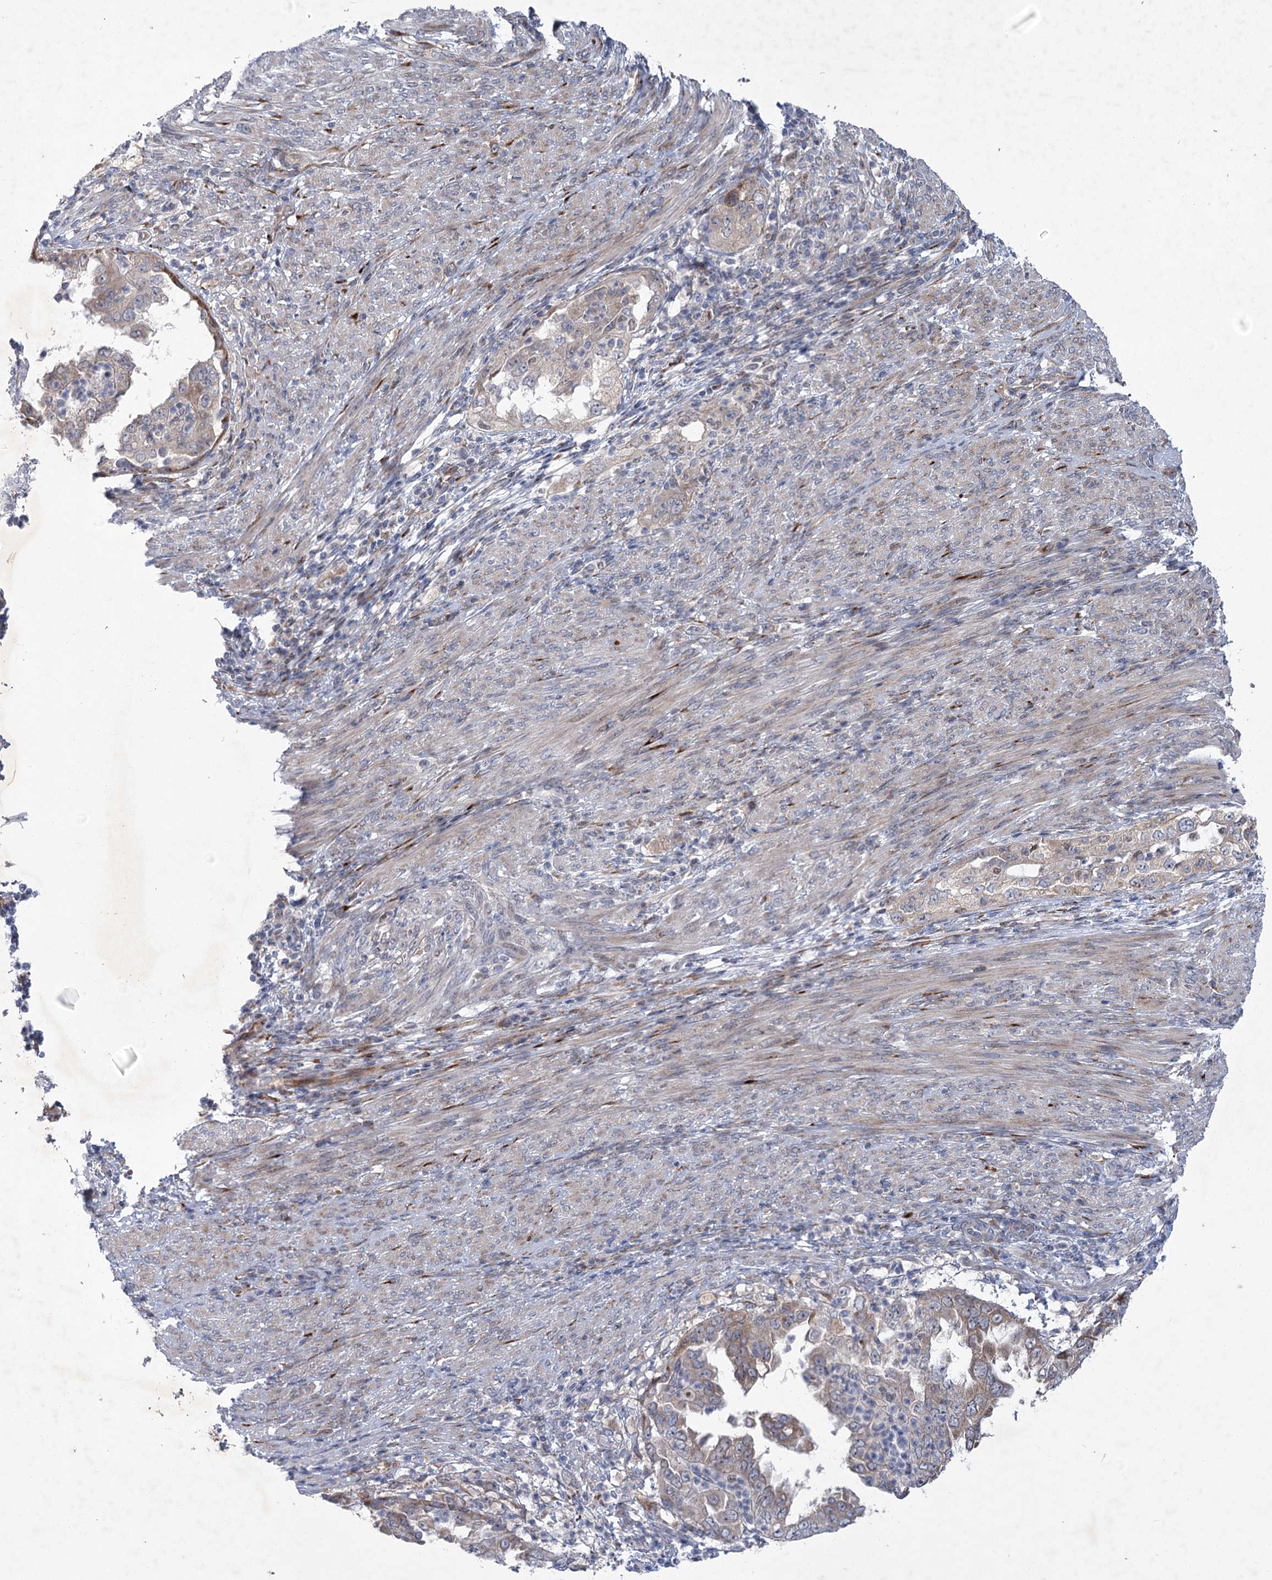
{"staining": {"intensity": "weak", "quantity": ">75%", "location": "cytoplasmic/membranous"}, "tissue": "endometrial cancer", "cell_type": "Tumor cells", "image_type": "cancer", "snomed": [{"axis": "morphology", "description": "Adenocarcinoma, NOS"}, {"axis": "topography", "description": "Endometrium"}], "caption": "IHC photomicrograph of human adenocarcinoma (endometrial) stained for a protein (brown), which demonstrates low levels of weak cytoplasmic/membranous staining in about >75% of tumor cells.", "gene": "GCNT4", "patient": {"sex": "female", "age": 85}}